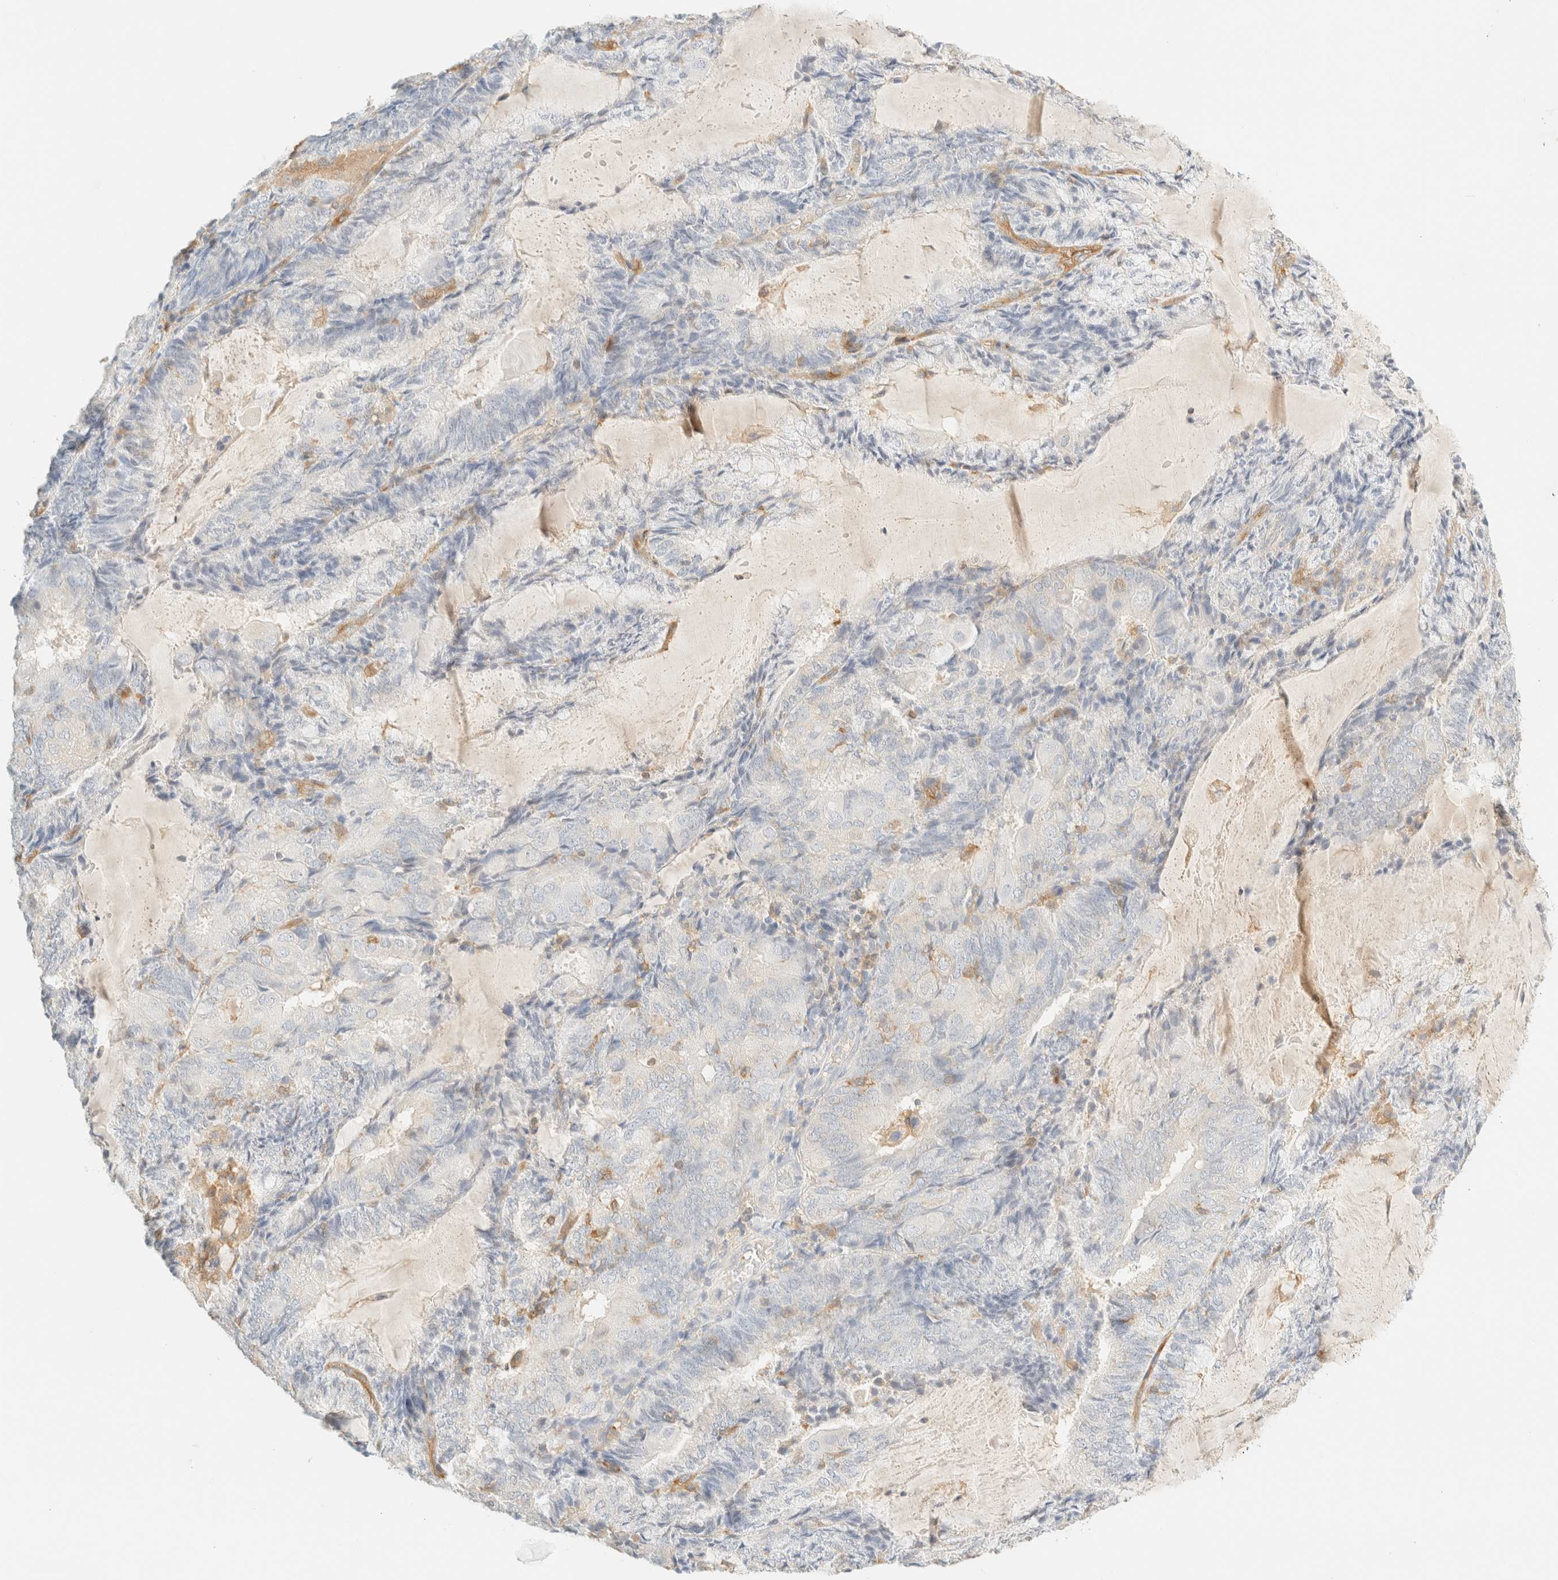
{"staining": {"intensity": "negative", "quantity": "none", "location": "none"}, "tissue": "endometrial cancer", "cell_type": "Tumor cells", "image_type": "cancer", "snomed": [{"axis": "morphology", "description": "Adenocarcinoma, NOS"}, {"axis": "topography", "description": "Endometrium"}], "caption": "An IHC photomicrograph of endometrial adenocarcinoma is shown. There is no staining in tumor cells of endometrial adenocarcinoma.", "gene": "FHOD1", "patient": {"sex": "female", "age": 81}}